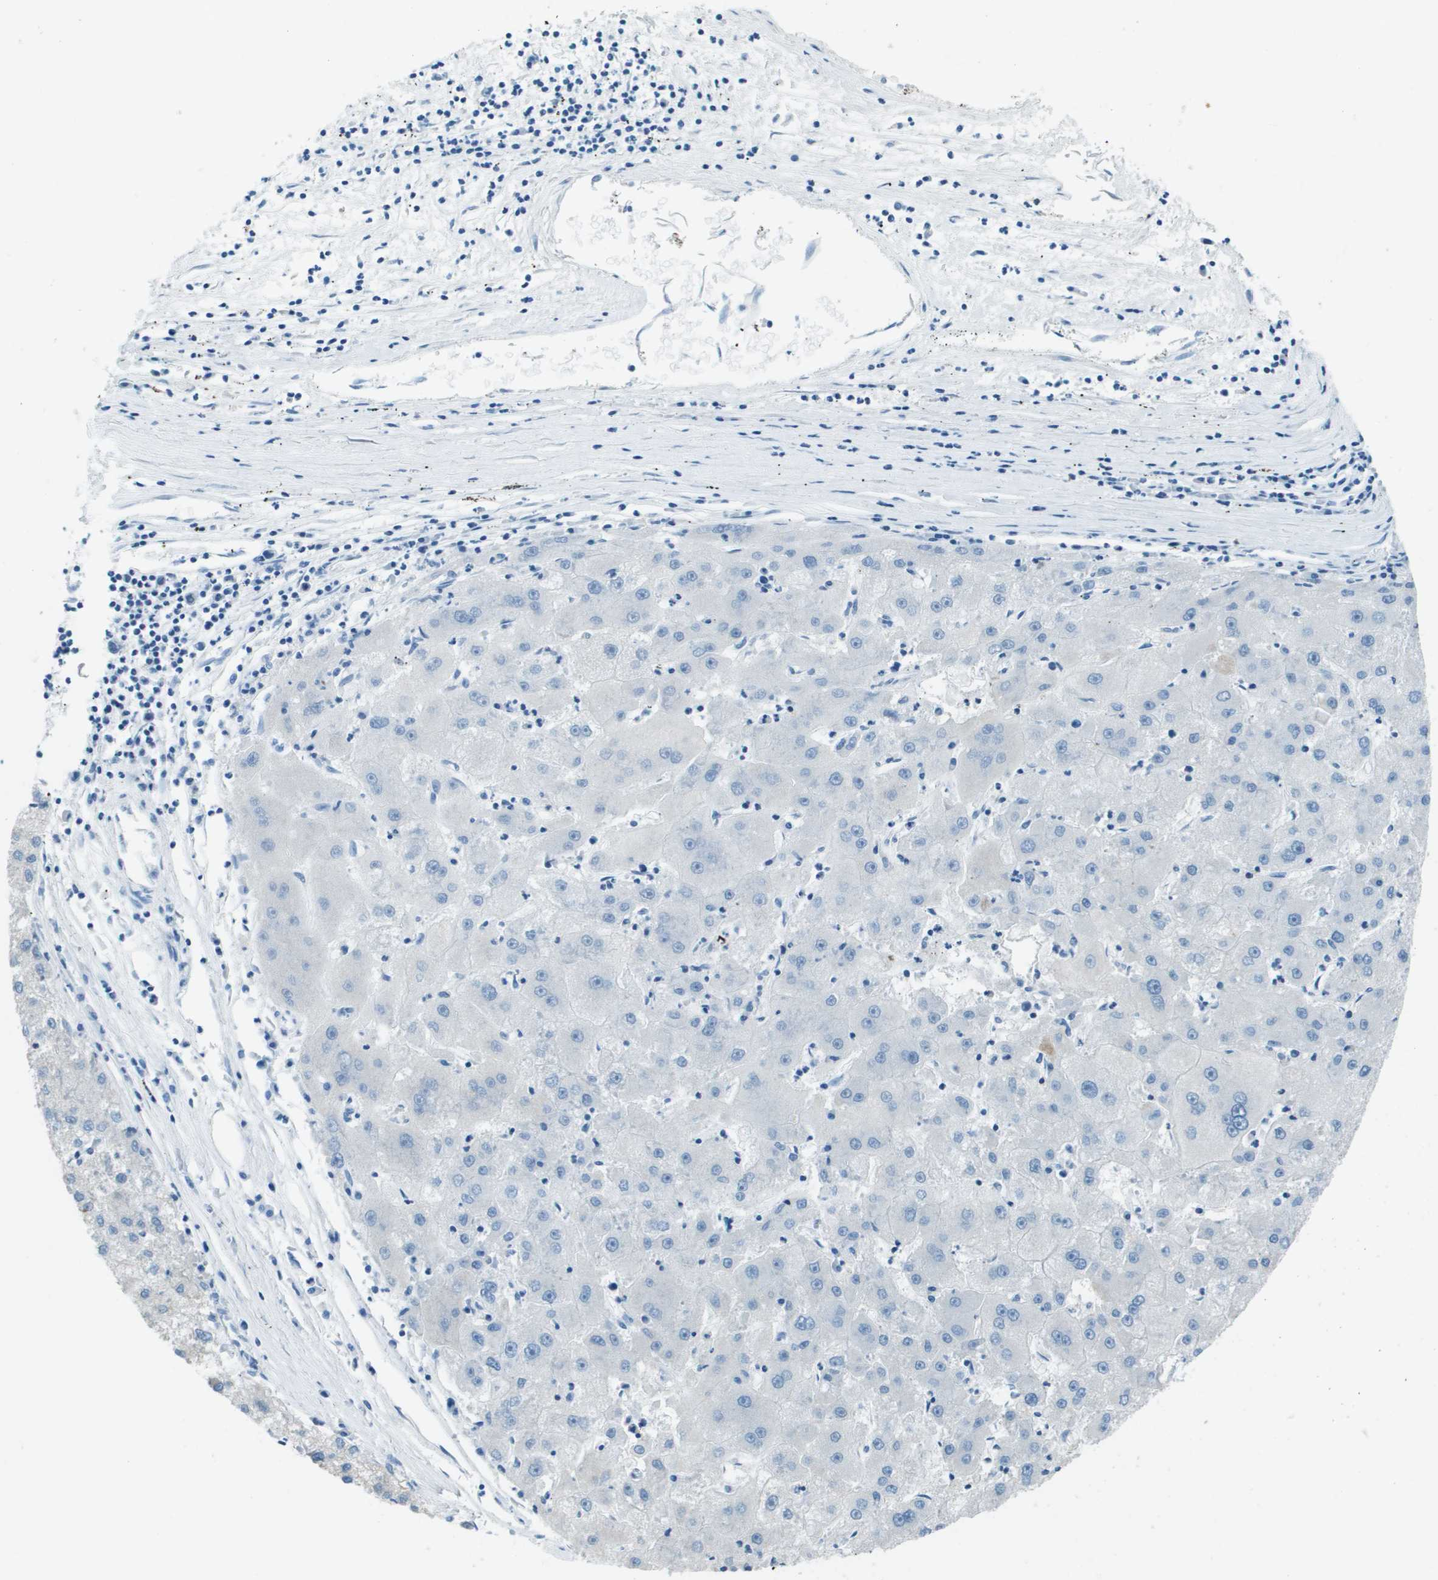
{"staining": {"intensity": "negative", "quantity": "none", "location": "none"}, "tissue": "liver cancer", "cell_type": "Tumor cells", "image_type": "cancer", "snomed": [{"axis": "morphology", "description": "Carcinoma, Hepatocellular, NOS"}, {"axis": "topography", "description": "Liver"}], "caption": "Immunohistochemistry photomicrograph of neoplastic tissue: human liver cancer stained with DAB reveals no significant protein staining in tumor cells. (DAB immunohistochemistry, high magnification).", "gene": "SLC16A10", "patient": {"sex": "male", "age": 72}}